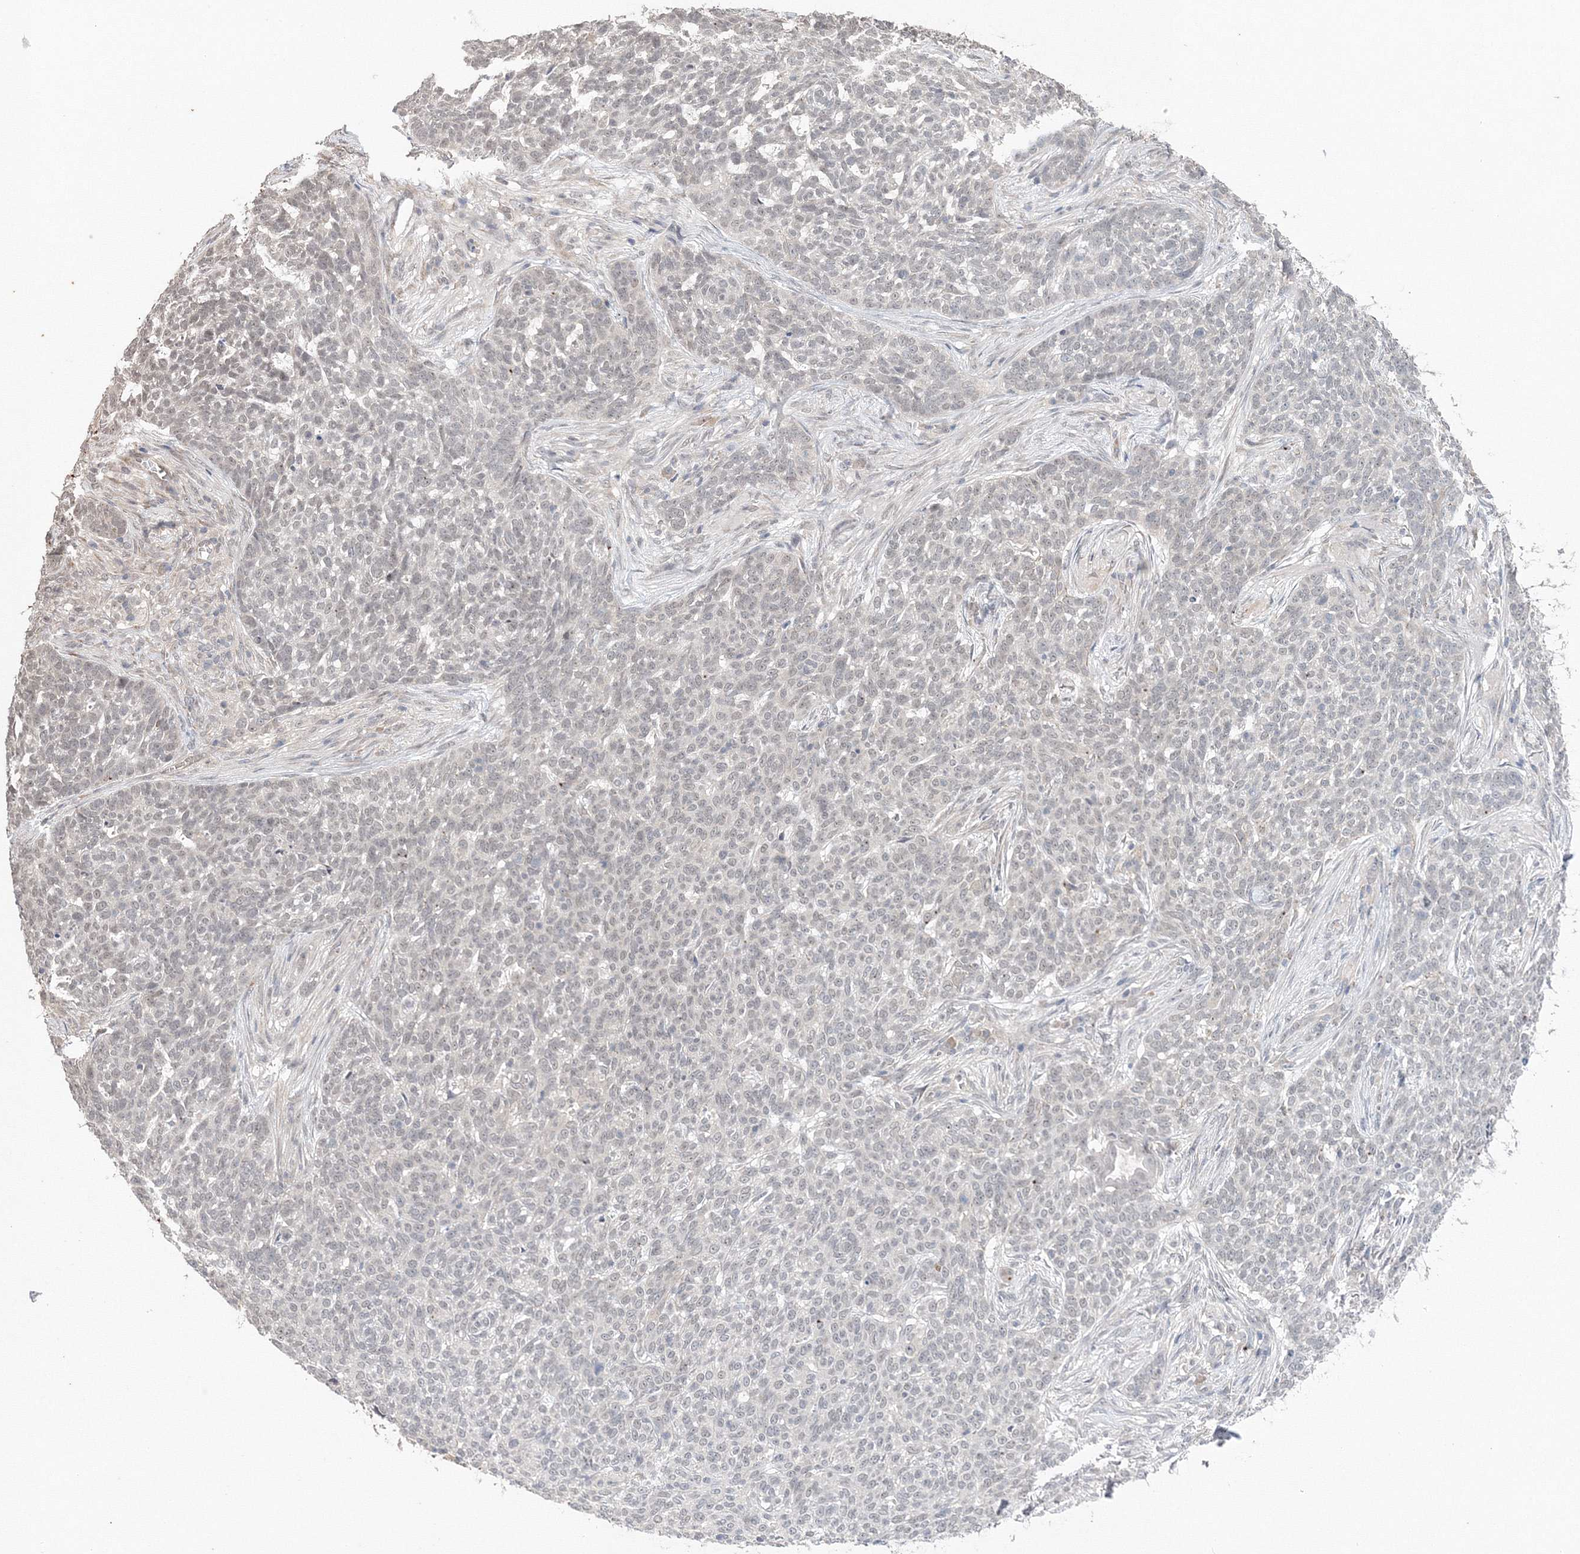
{"staining": {"intensity": "negative", "quantity": "none", "location": "none"}, "tissue": "skin cancer", "cell_type": "Tumor cells", "image_type": "cancer", "snomed": [{"axis": "morphology", "description": "Basal cell carcinoma"}, {"axis": "topography", "description": "Skin"}], "caption": "Immunohistochemical staining of human skin cancer displays no significant positivity in tumor cells.", "gene": "NOA1", "patient": {"sex": "male", "age": 85}}